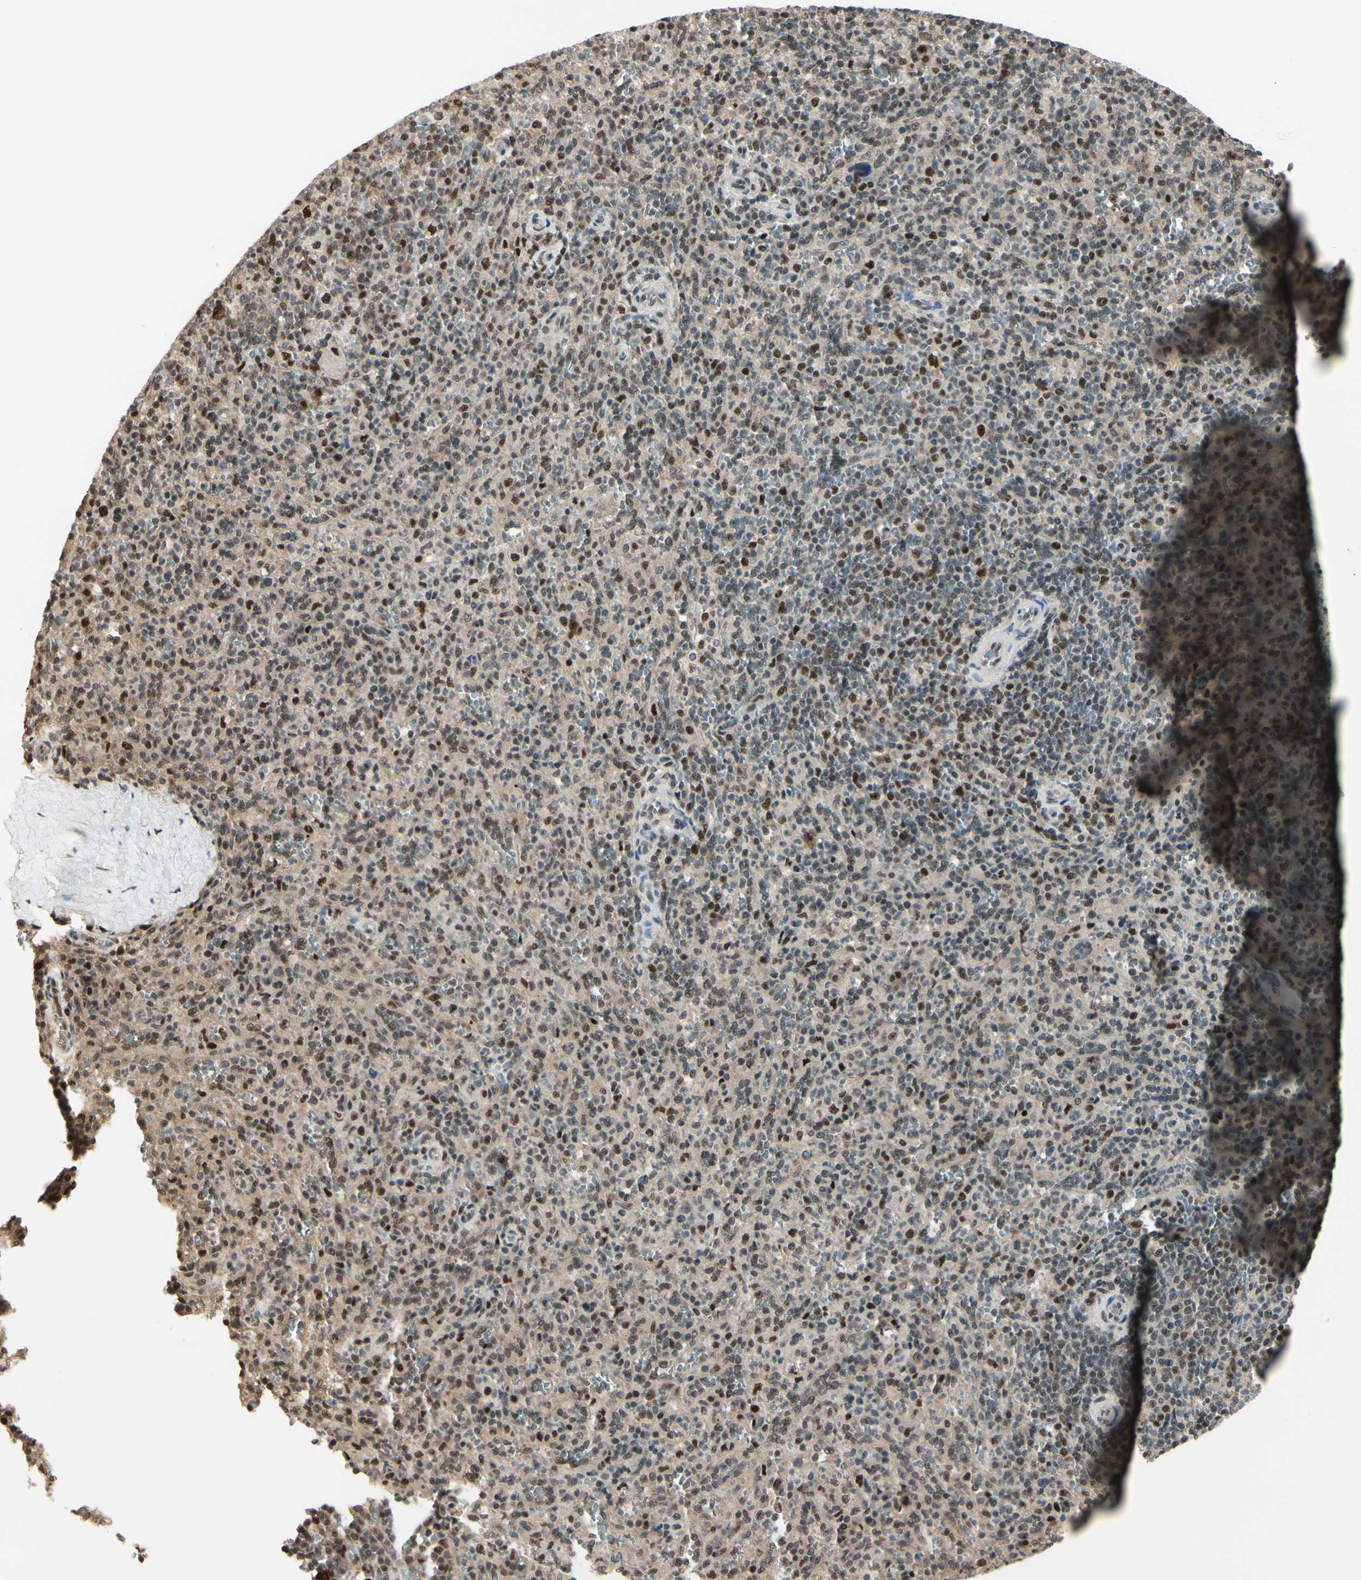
{"staining": {"intensity": "strong", "quantity": "25%-75%", "location": "nuclear"}, "tissue": "spleen", "cell_type": "Cells in red pulp", "image_type": "normal", "snomed": [{"axis": "morphology", "description": "Normal tissue, NOS"}, {"axis": "topography", "description": "Spleen"}], "caption": "Spleen stained with a brown dye shows strong nuclear positive staining in approximately 25%-75% of cells in red pulp.", "gene": "HSF1", "patient": {"sex": "male", "age": 36}}